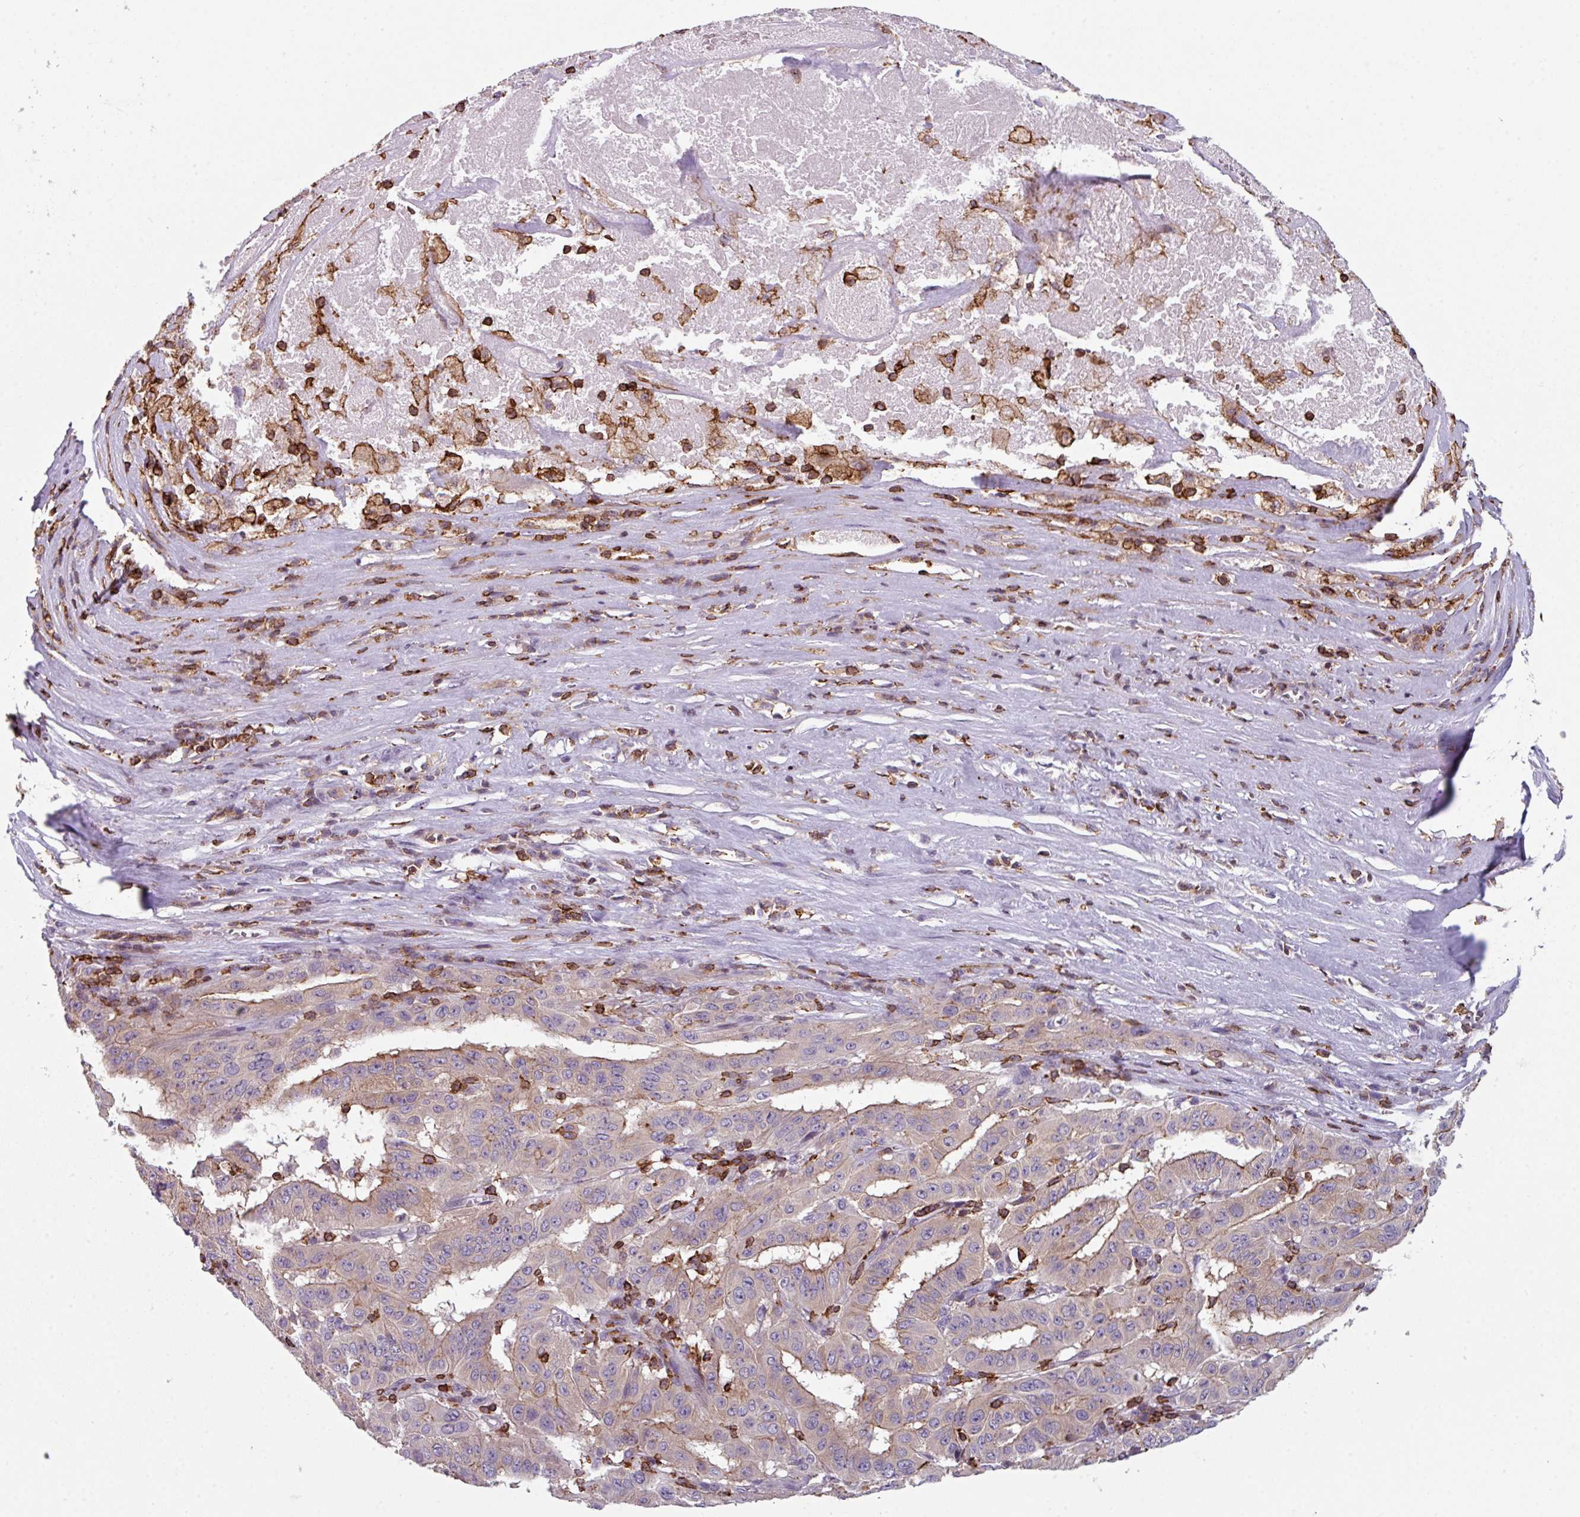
{"staining": {"intensity": "weak", "quantity": "25%-75%", "location": "cytoplasmic/membranous"}, "tissue": "pancreatic cancer", "cell_type": "Tumor cells", "image_type": "cancer", "snomed": [{"axis": "morphology", "description": "Adenocarcinoma, NOS"}, {"axis": "topography", "description": "Pancreas"}], "caption": "The photomicrograph shows staining of pancreatic cancer (adenocarcinoma), revealing weak cytoplasmic/membranous protein expression (brown color) within tumor cells. Nuclei are stained in blue.", "gene": "NEDD9", "patient": {"sex": "male", "age": 63}}